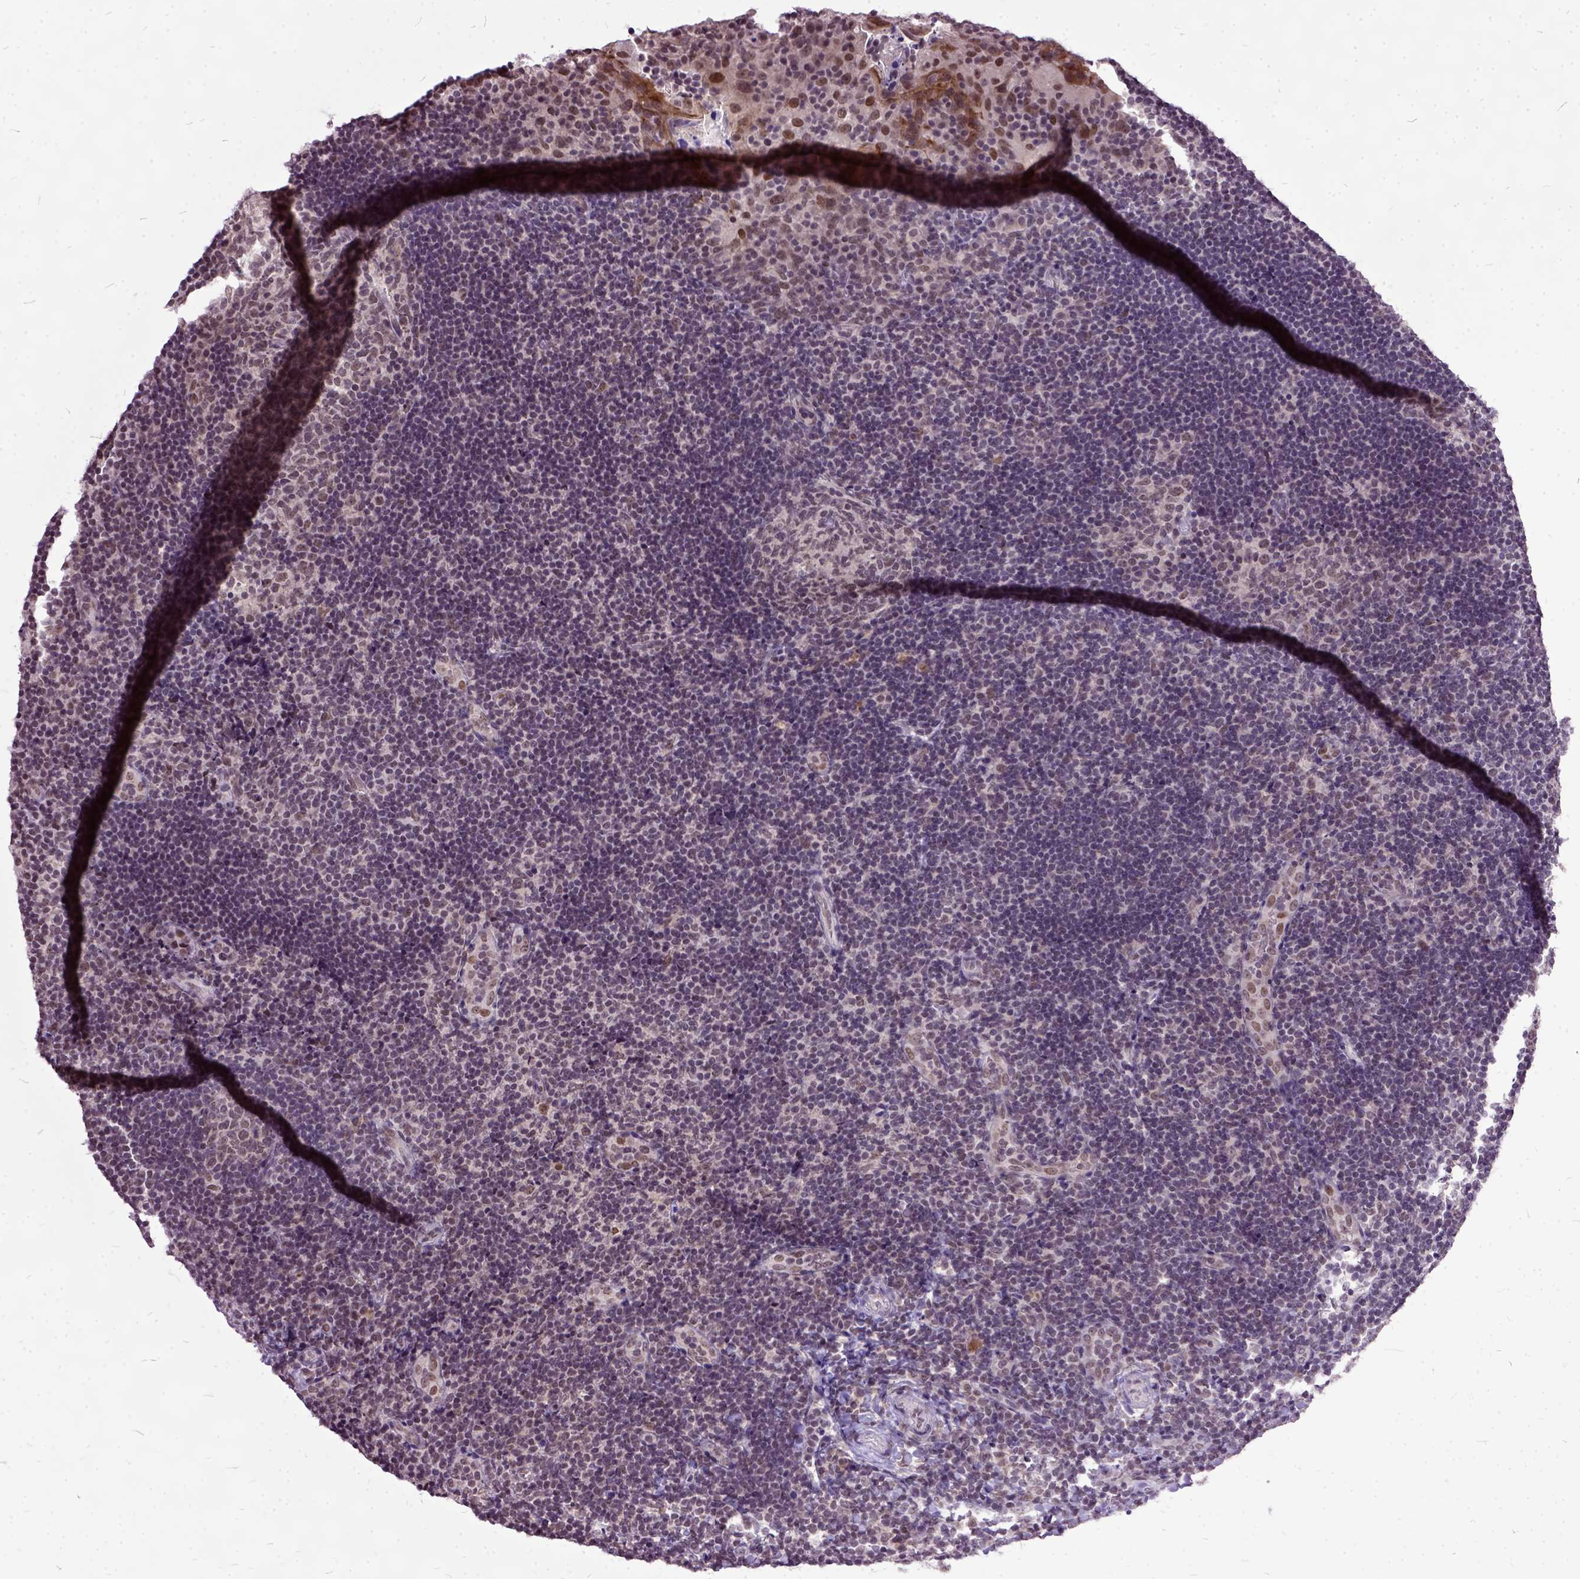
{"staining": {"intensity": "moderate", "quantity": "<25%", "location": "nuclear"}, "tissue": "tonsil", "cell_type": "Germinal center cells", "image_type": "normal", "snomed": [{"axis": "morphology", "description": "Normal tissue, NOS"}, {"axis": "topography", "description": "Tonsil"}], "caption": "A high-resolution micrograph shows immunohistochemistry staining of benign tonsil, which reveals moderate nuclear positivity in approximately <25% of germinal center cells.", "gene": "ORC5", "patient": {"sex": "male", "age": 17}}